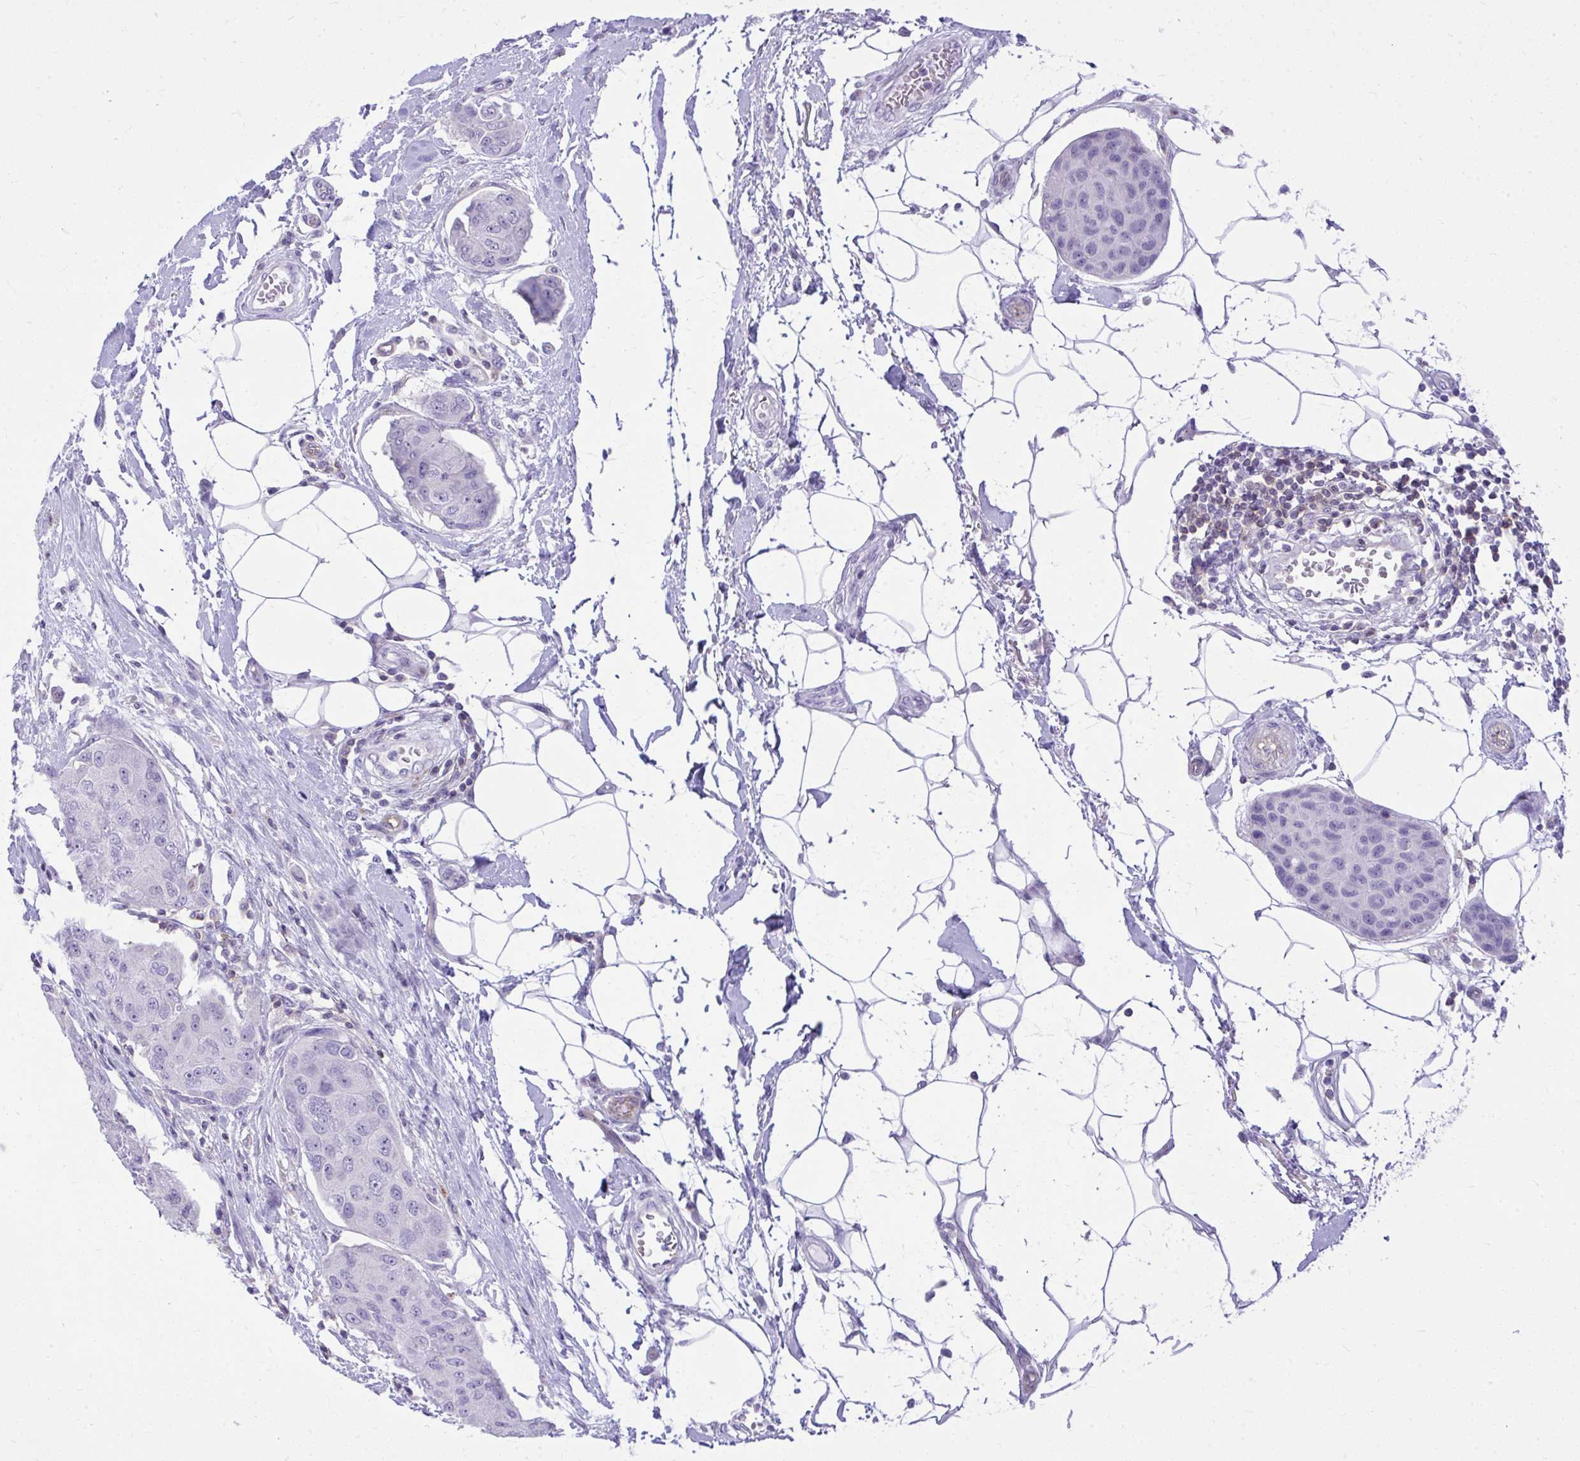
{"staining": {"intensity": "negative", "quantity": "none", "location": "none"}, "tissue": "breast cancer", "cell_type": "Tumor cells", "image_type": "cancer", "snomed": [{"axis": "morphology", "description": "Duct carcinoma"}, {"axis": "topography", "description": "Breast"}, {"axis": "topography", "description": "Lymph node"}], "caption": "Tumor cells are negative for protein expression in human breast cancer.", "gene": "GPRIN3", "patient": {"sex": "female", "age": 80}}